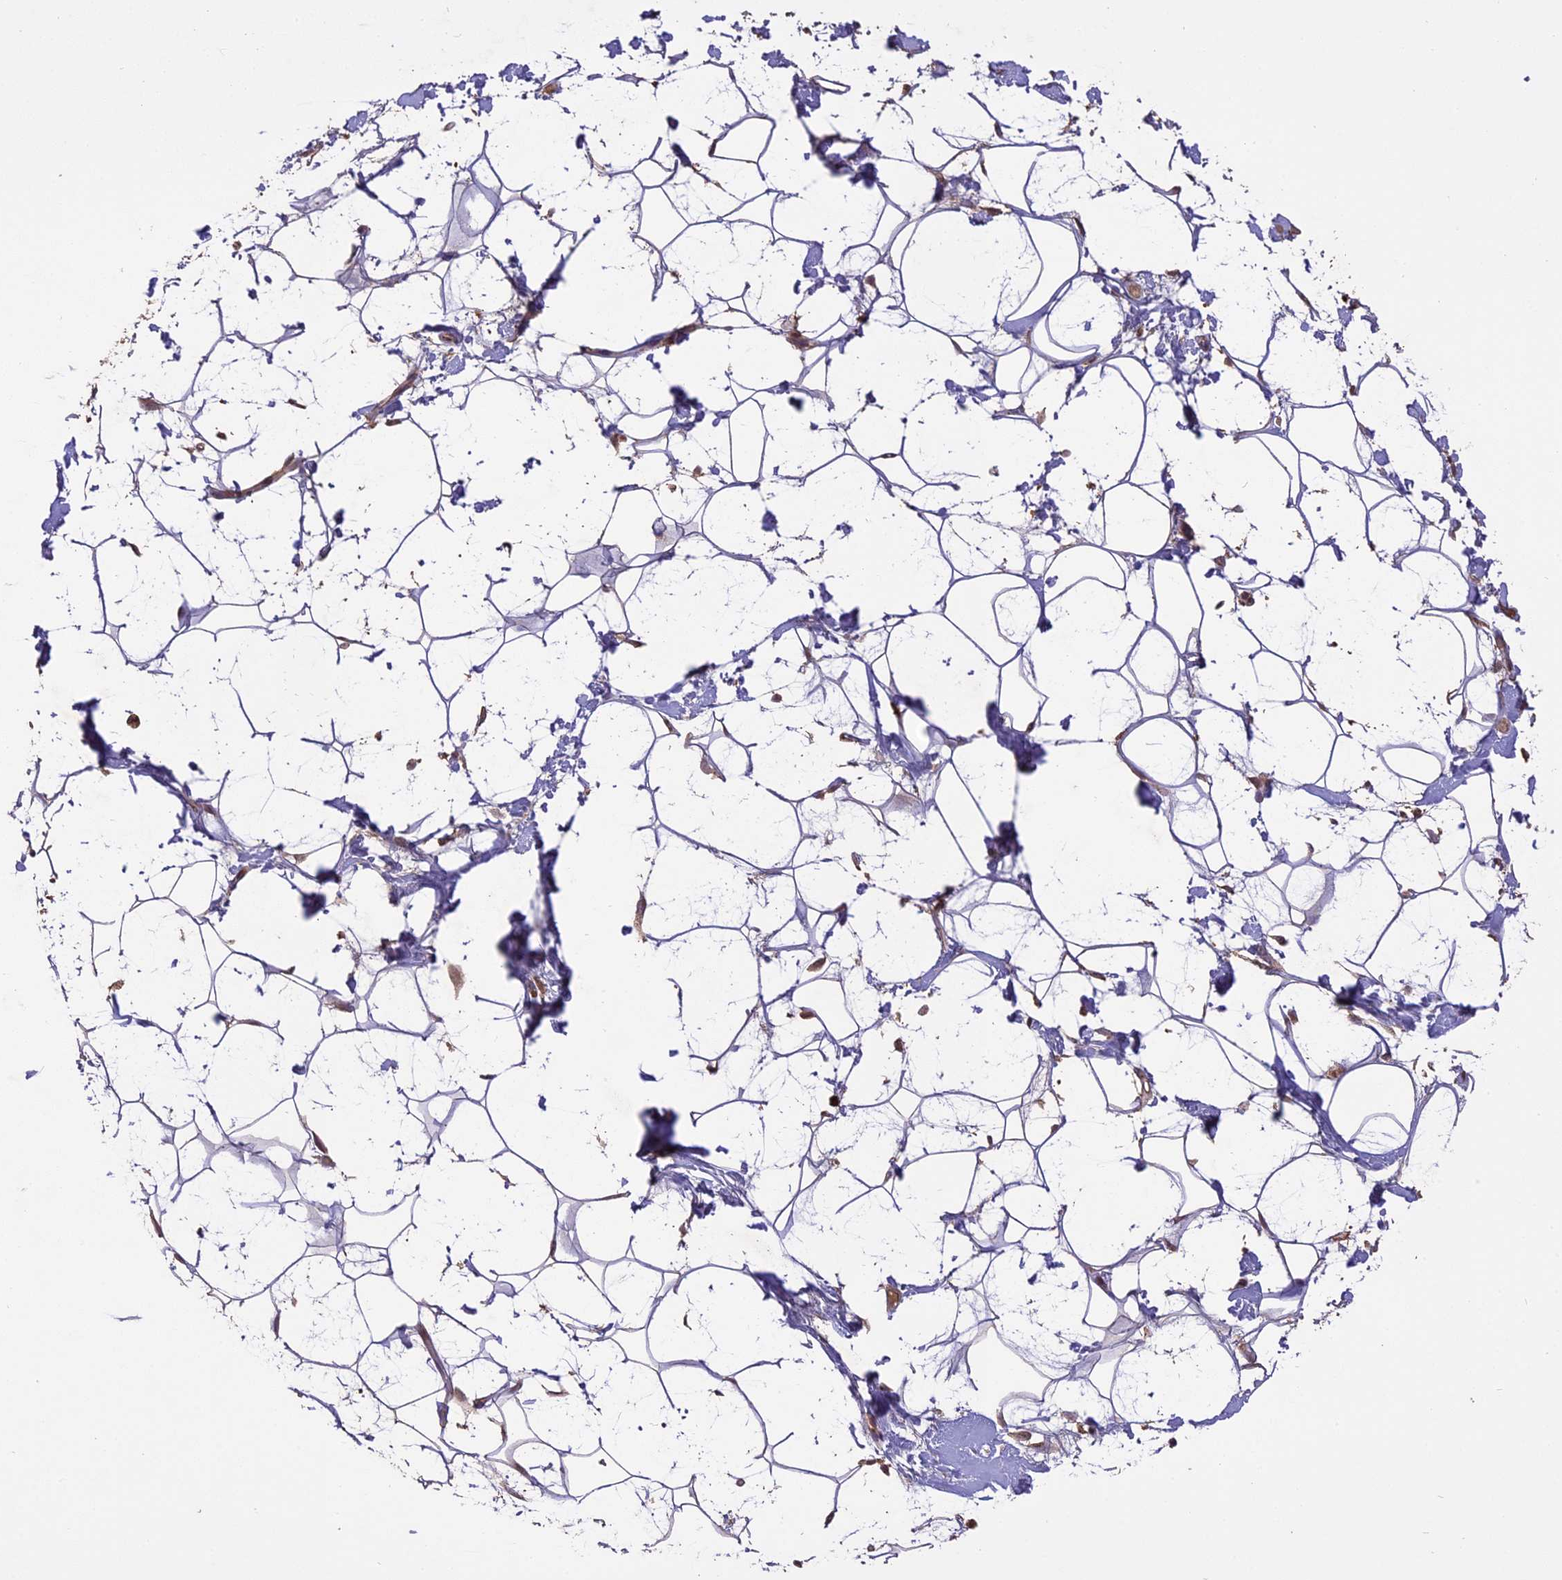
{"staining": {"intensity": "weak", "quantity": "25%-75%", "location": "cytoplasmic/membranous"}, "tissue": "adipose tissue", "cell_type": "Adipocytes", "image_type": "normal", "snomed": [{"axis": "morphology", "description": "Normal tissue, NOS"}, {"axis": "topography", "description": "Breast"}], "caption": "Immunohistochemical staining of unremarkable human adipose tissue exhibits low levels of weak cytoplasmic/membranous positivity in approximately 25%-75% of adipocytes.", "gene": "TIGD7", "patient": {"sex": "female", "age": 26}}